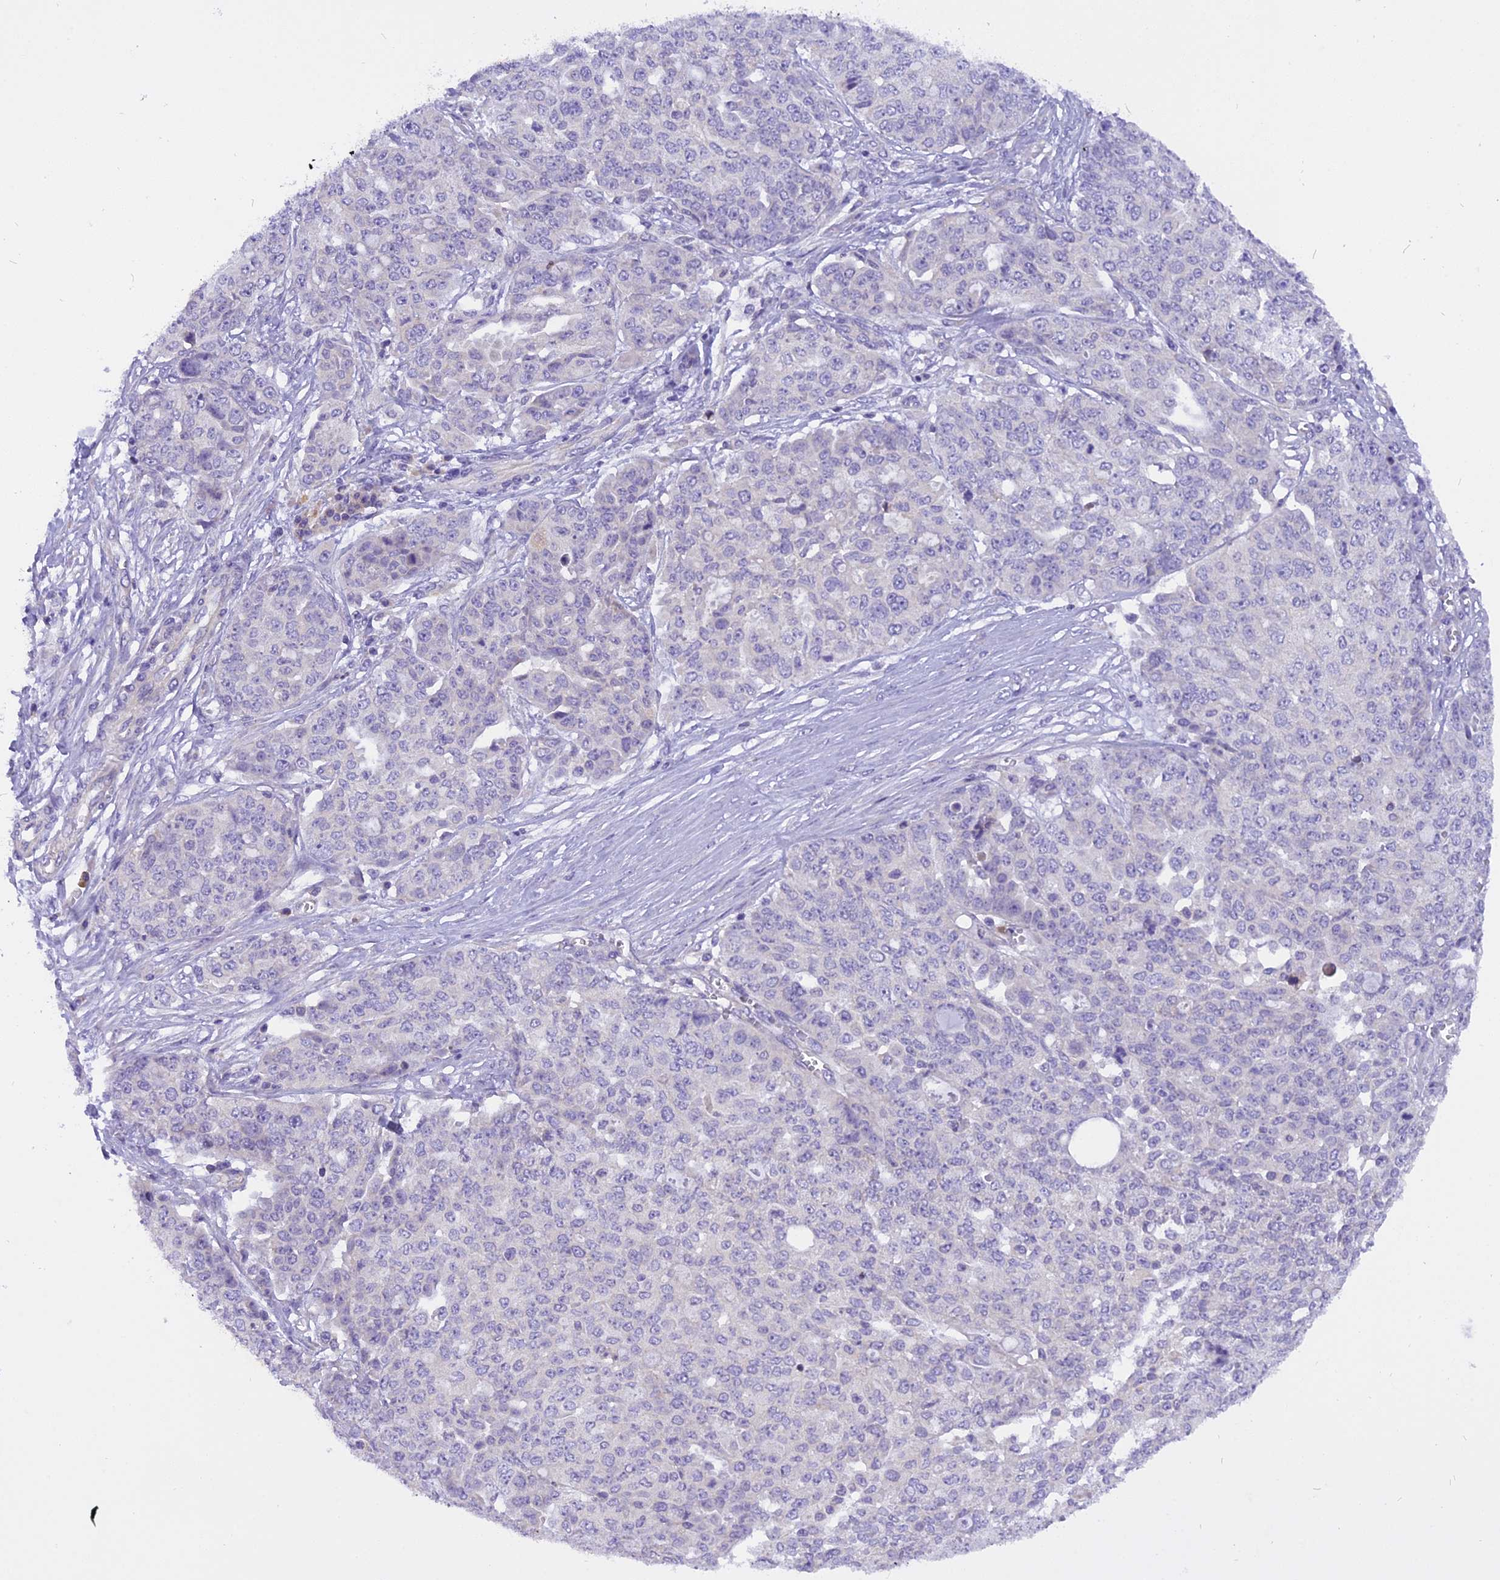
{"staining": {"intensity": "negative", "quantity": "none", "location": "none"}, "tissue": "ovarian cancer", "cell_type": "Tumor cells", "image_type": "cancer", "snomed": [{"axis": "morphology", "description": "Cystadenocarcinoma, serous, NOS"}, {"axis": "topography", "description": "Soft tissue"}, {"axis": "topography", "description": "Ovary"}], "caption": "DAB immunohistochemical staining of serous cystadenocarcinoma (ovarian) shows no significant expression in tumor cells.", "gene": "TRIM3", "patient": {"sex": "female", "age": 57}}